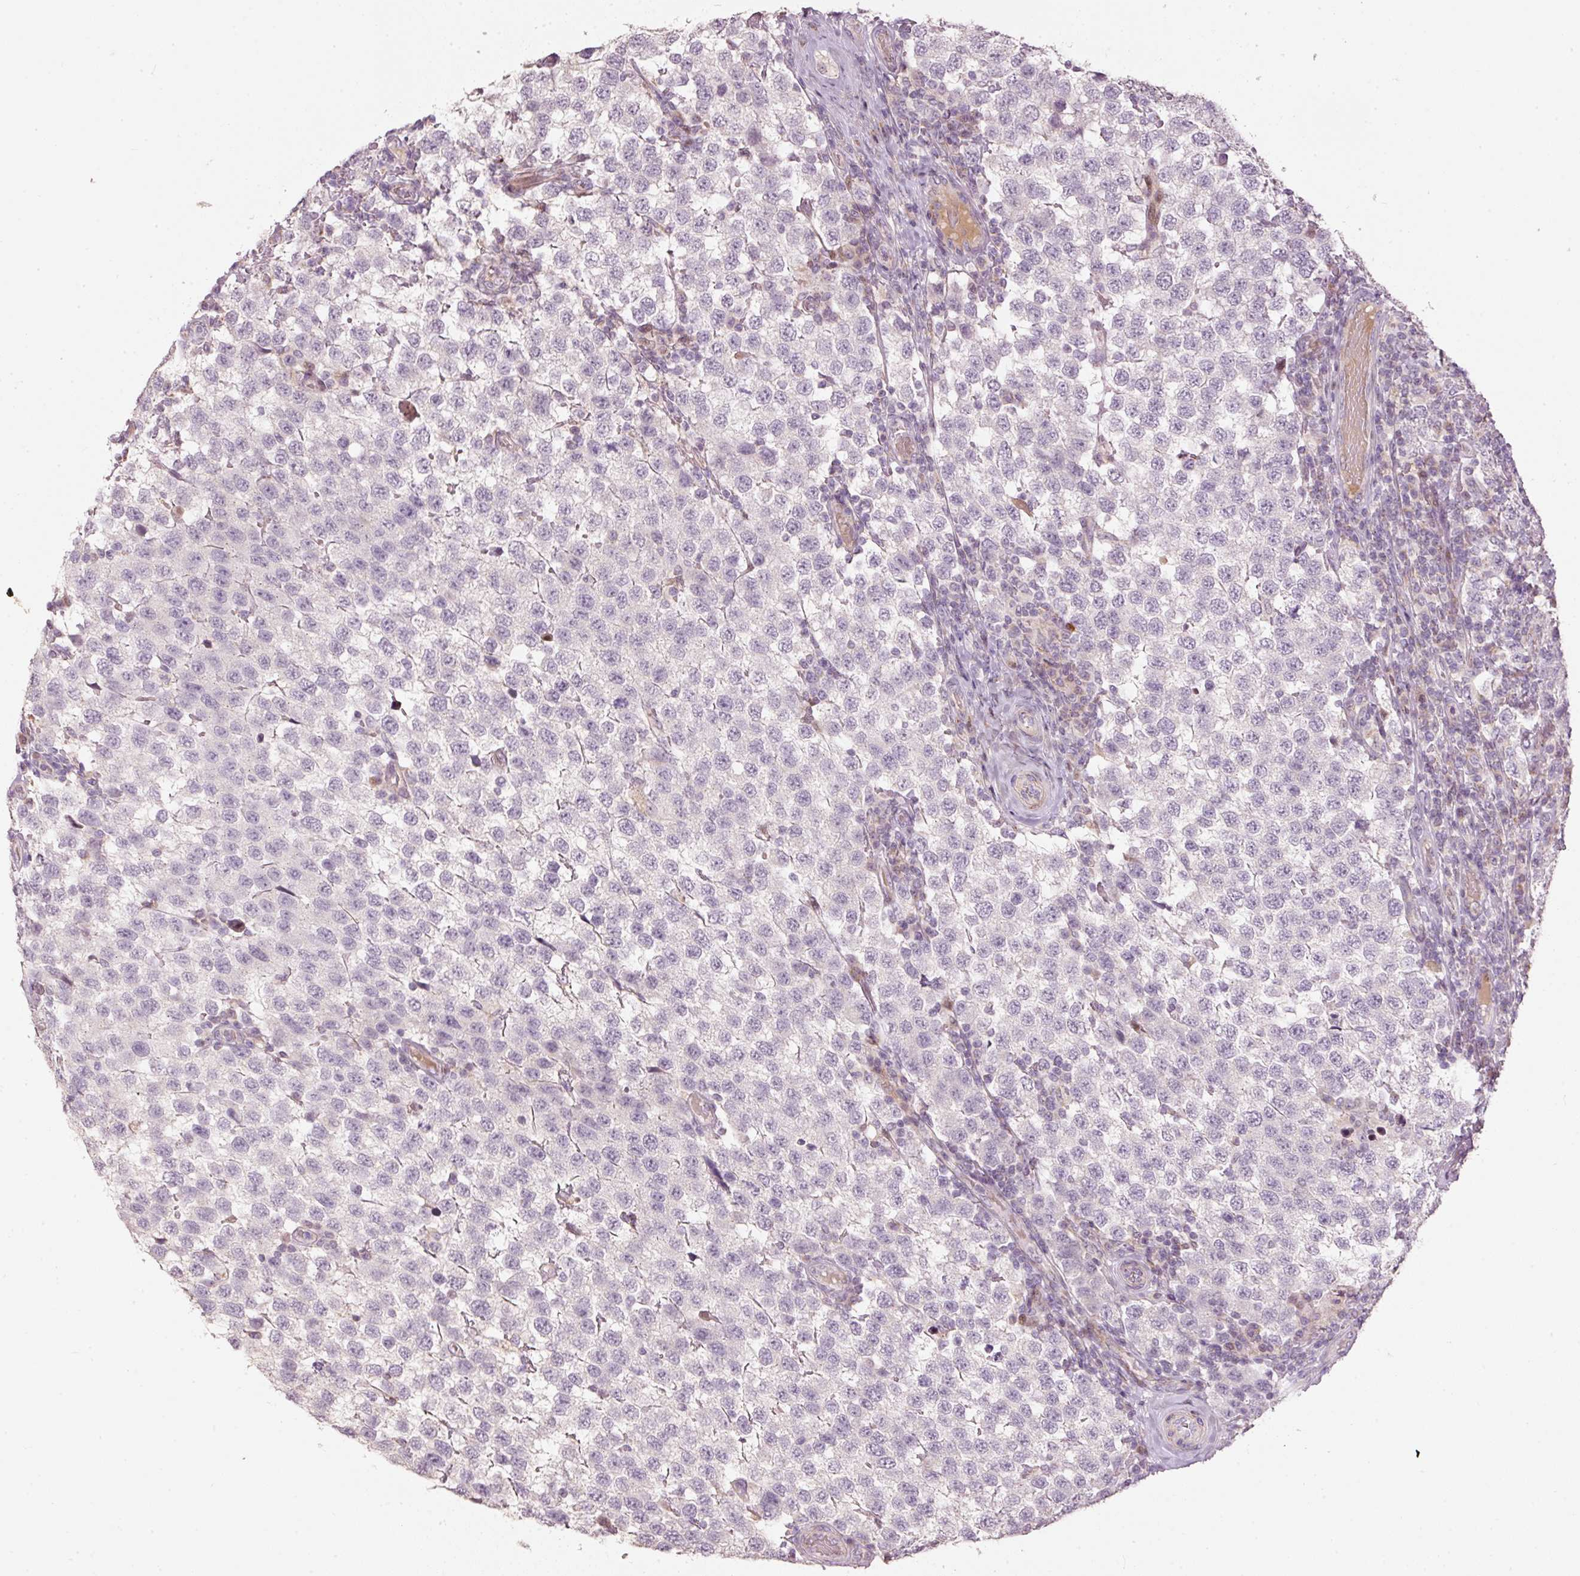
{"staining": {"intensity": "negative", "quantity": "none", "location": "none"}, "tissue": "testis cancer", "cell_type": "Tumor cells", "image_type": "cancer", "snomed": [{"axis": "morphology", "description": "Seminoma, NOS"}, {"axis": "topography", "description": "Testis"}], "caption": "Micrograph shows no significant protein expression in tumor cells of testis seminoma.", "gene": "TOB2", "patient": {"sex": "male", "age": 34}}